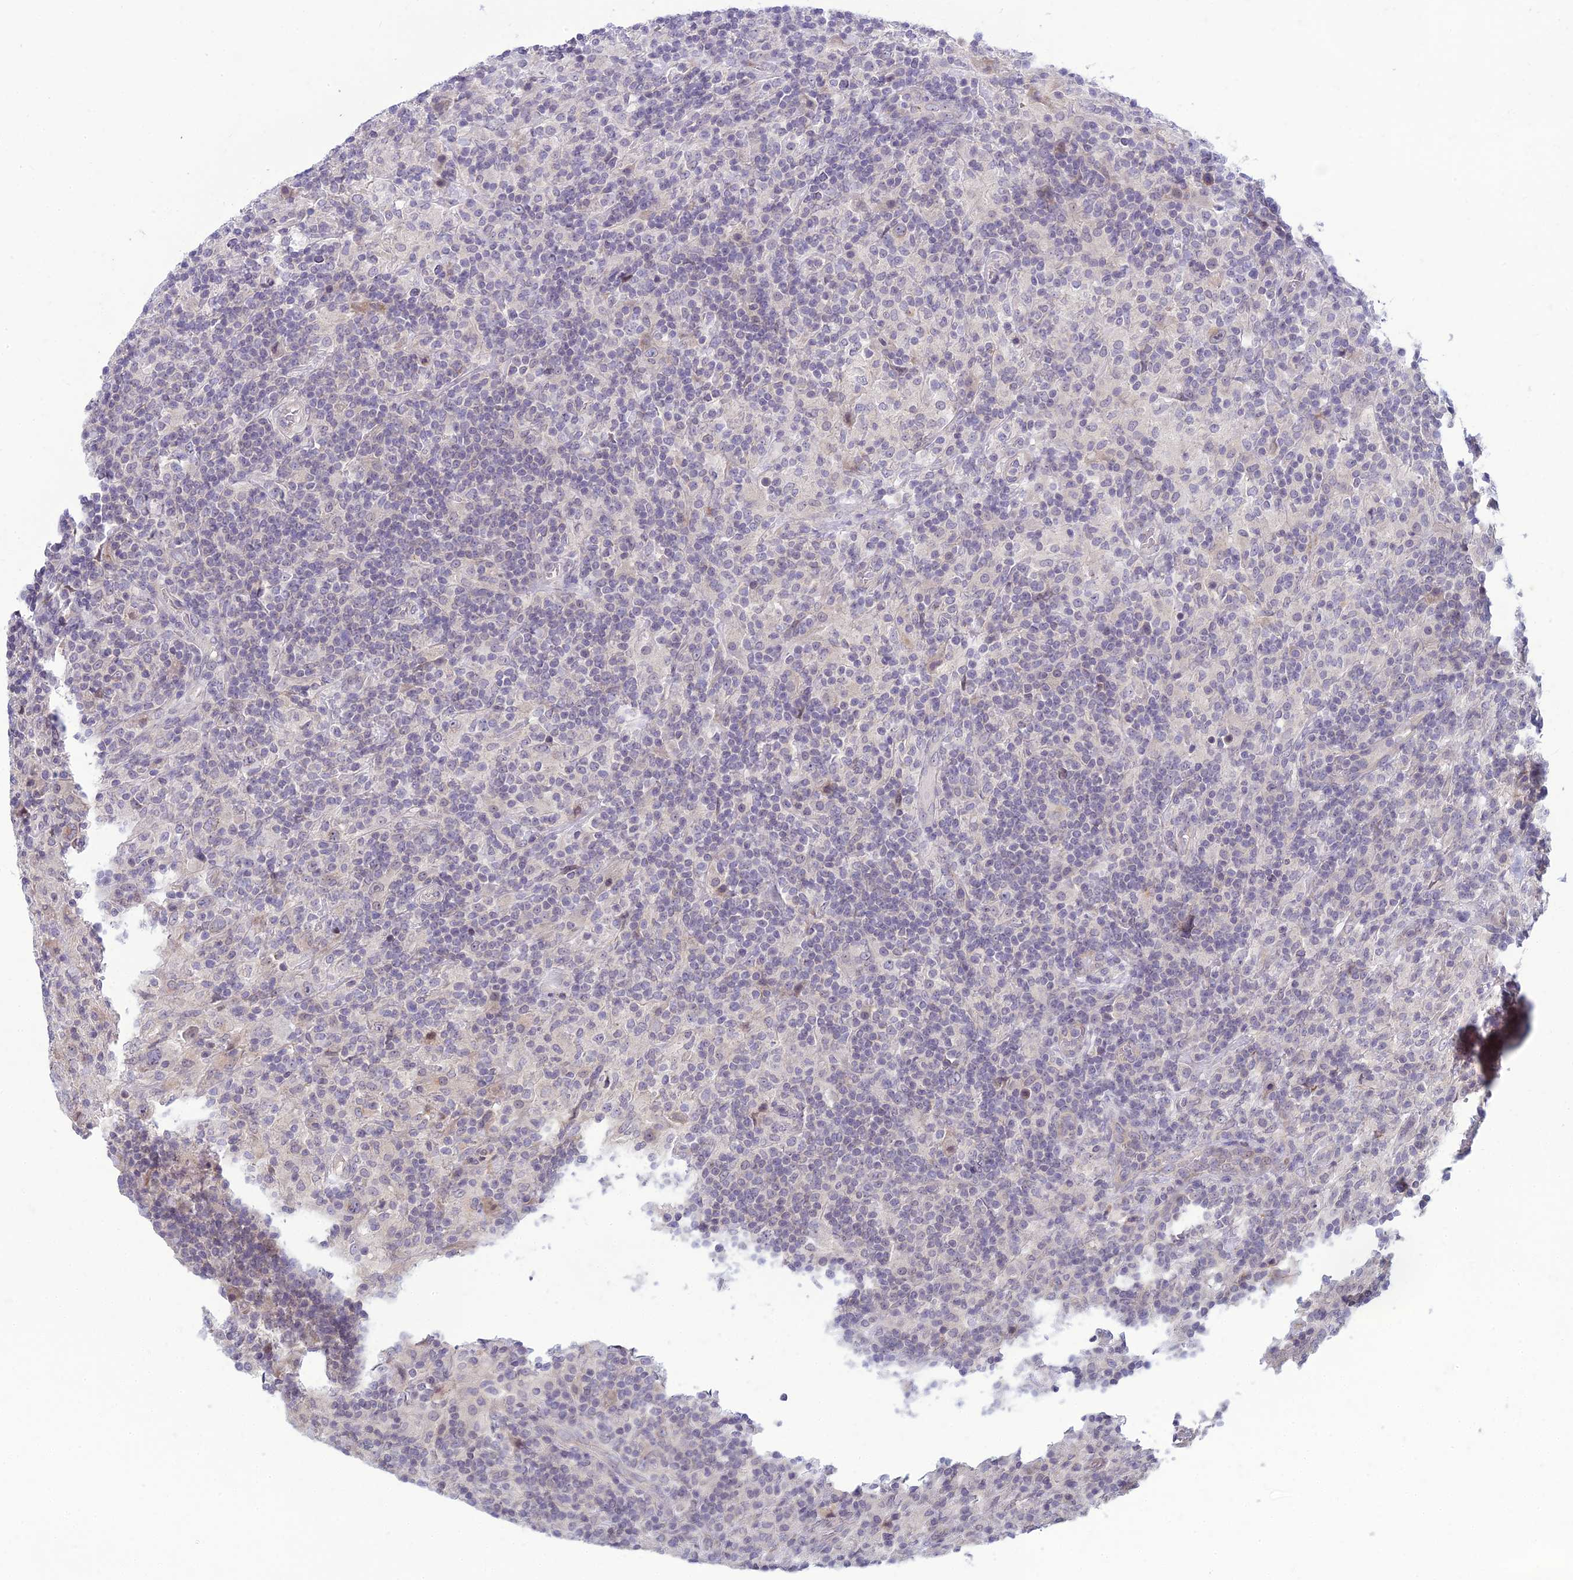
{"staining": {"intensity": "weak", "quantity": "<25%", "location": "cytoplasmic/membranous"}, "tissue": "lymphoma", "cell_type": "Tumor cells", "image_type": "cancer", "snomed": [{"axis": "morphology", "description": "Hodgkin's disease, NOS"}, {"axis": "topography", "description": "Lymph node"}], "caption": "IHC of lymphoma reveals no expression in tumor cells. The staining was performed using DAB to visualize the protein expression in brown, while the nuclei were stained in blue with hematoxylin (Magnification: 20x).", "gene": "DTX2", "patient": {"sex": "male", "age": 70}}